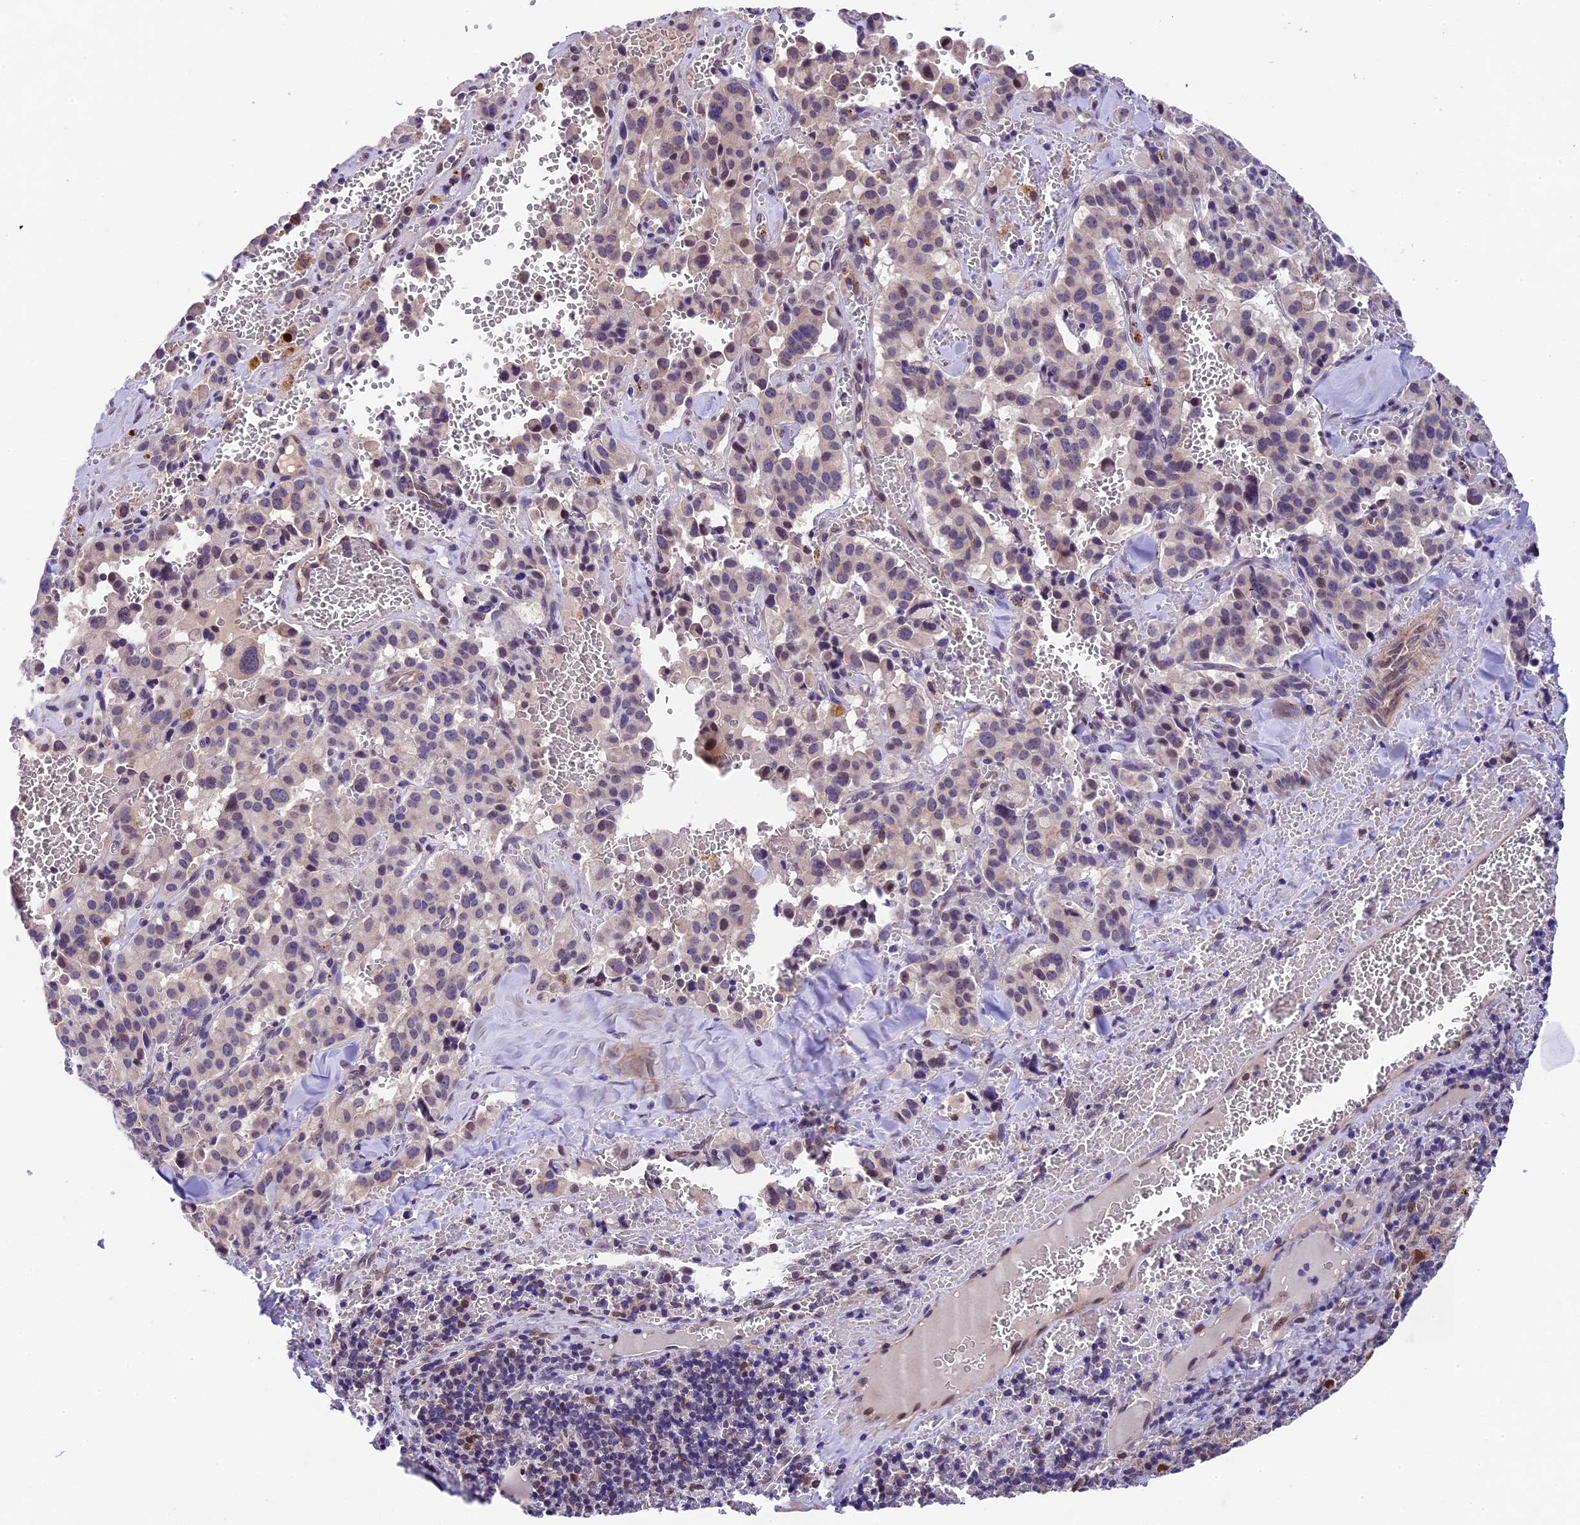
{"staining": {"intensity": "weak", "quantity": "<25%", "location": "nuclear"}, "tissue": "pancreatic cancer", "cell_type": "Tumor cells", "image_type": "cancer", "snomed": [{"axis": "morphology", "description": "Adenocarcinoma, NOS"}, {"axis": "topography", "description": "Pancreas"}], "caption": "Tumor cells show no significant positivity in adenocarcinoma (pancreatic).", "gene": "CCSER1", "patient": {"sex": "male", "age": 65}}